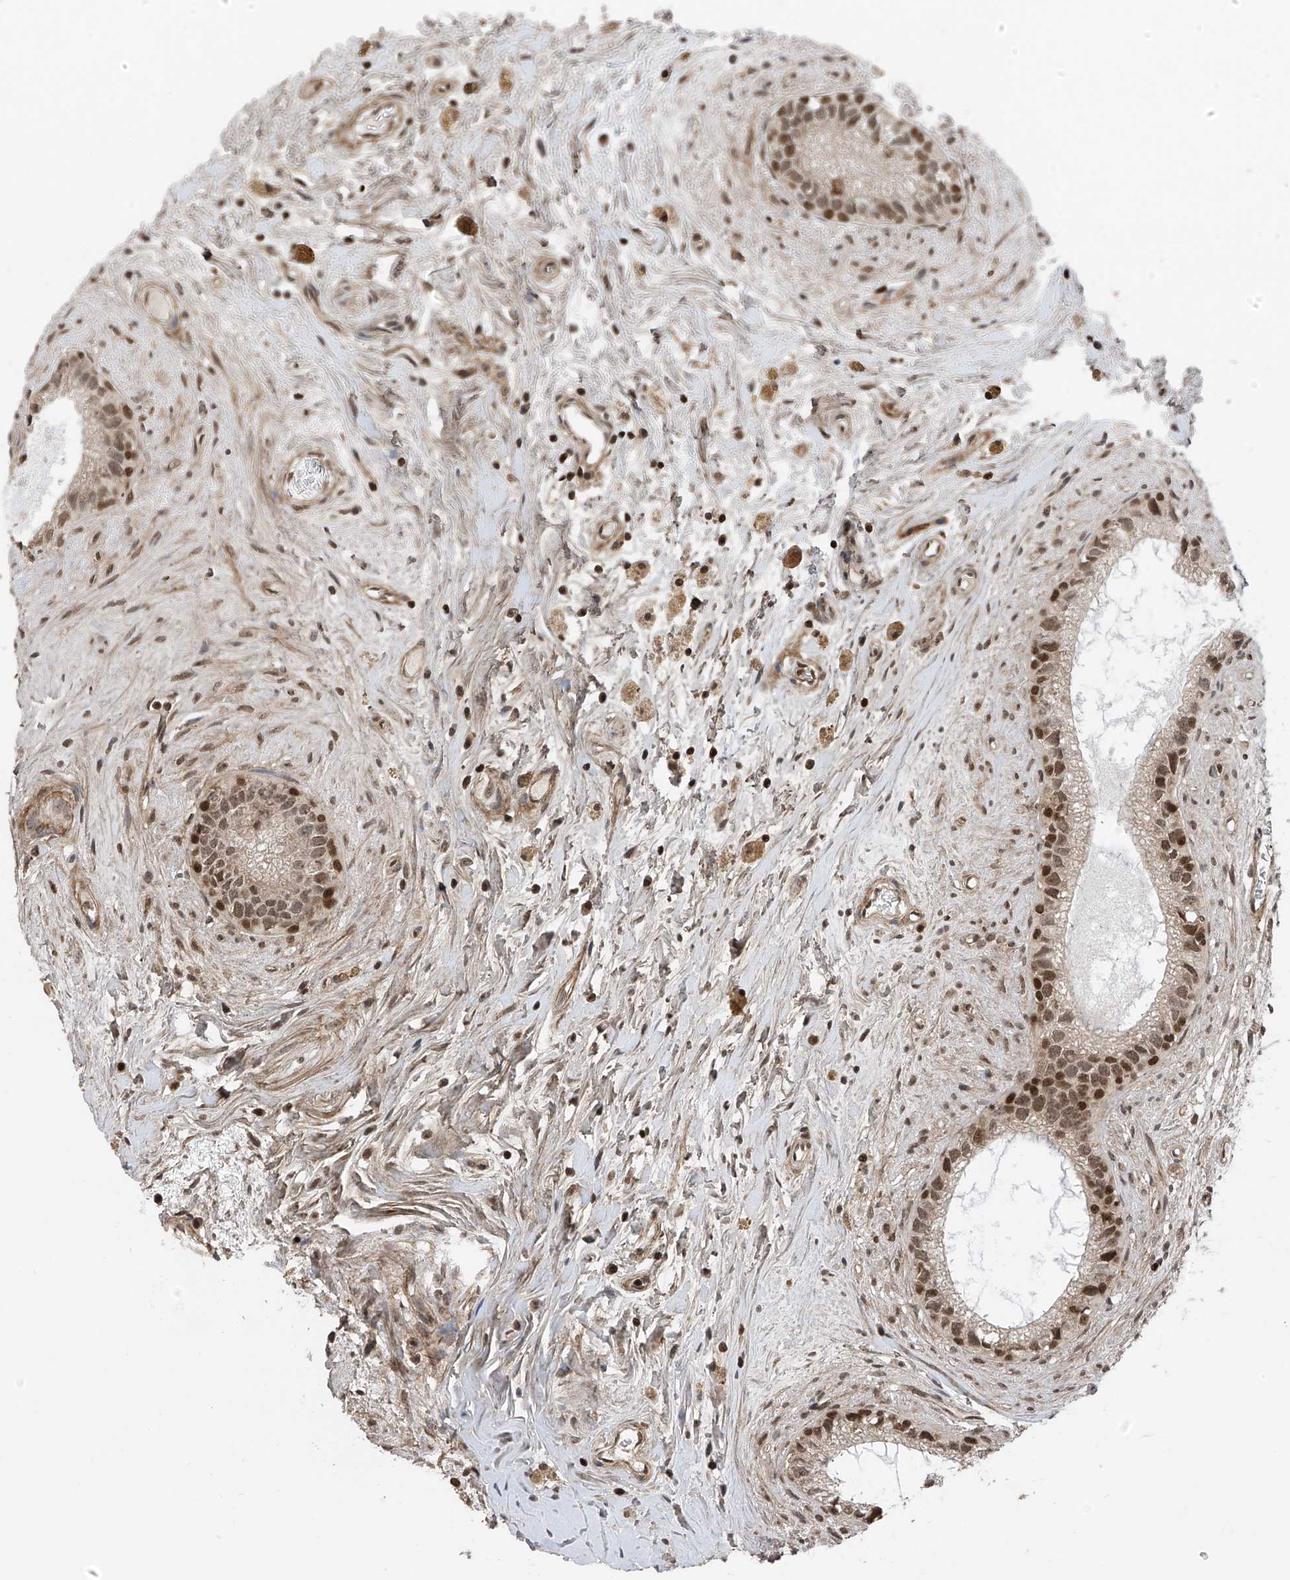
{"staining": {"intensity": "moderate", "quantity": ">75%", "location": "nuclear"}, "tissue": "epididymis", "cell_type": "Glandular cells", "image_type": "normal", "snomed": [{"axis": "morphology", "description": "Normal tissue, NOS"}, {"axis": "topography", "description": "Epididymis"}], "caption": "The histopathology image exhibits a brown stain indicating the presence of a protein in the nuclear of glandular cells in epididymis.", "gene": "DNAJC9", "patient": {"sex": "male", "age": 80}}